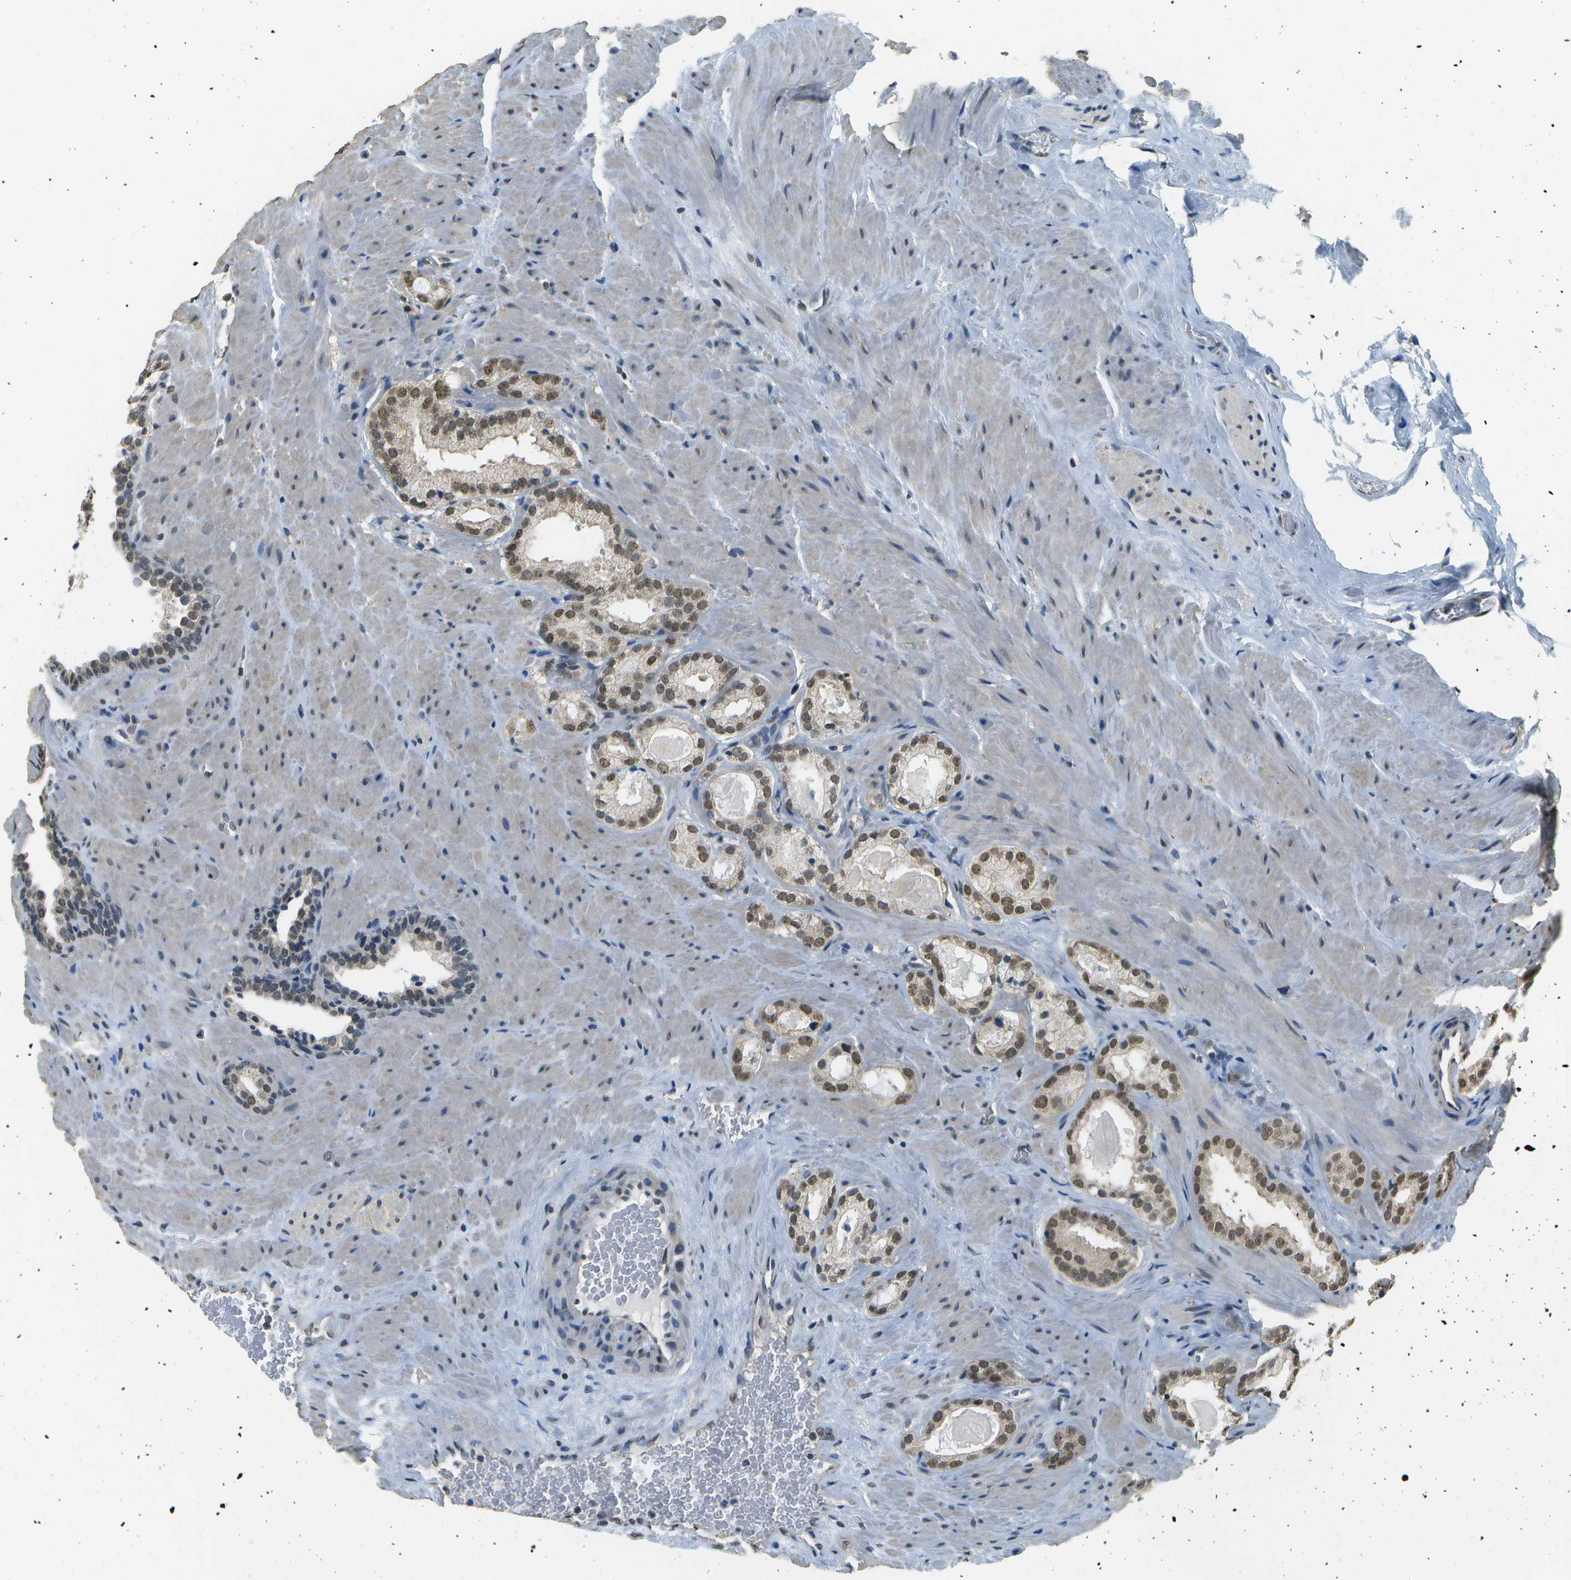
{"staining": {"intensity": "moderate", "quantity": ">75%", "location": "nuclear"}, "tissue": "prostate cancer", "cell_type": "Tumor cells", "image_type": "cancer", "snomed": [{"axis": "morphology", "description": "Adenocarcinoma, High grade"}, {"axis": "topography", "description": "Prostate"}], "caption": "Immunohistochemistry staining of prostate adenocarcinoma (high-grade), which demonstrates medium levels of moderate nuclear expression in approximately >75% of tumor cells indicating moderate nuclear protein expression. The staining was performed using DAB (brown) for protein detection and nuclei were counterstained in hematoxylin (blue).", "gene": "ABL2", "patient": {"sex": "male", "age": 64}}